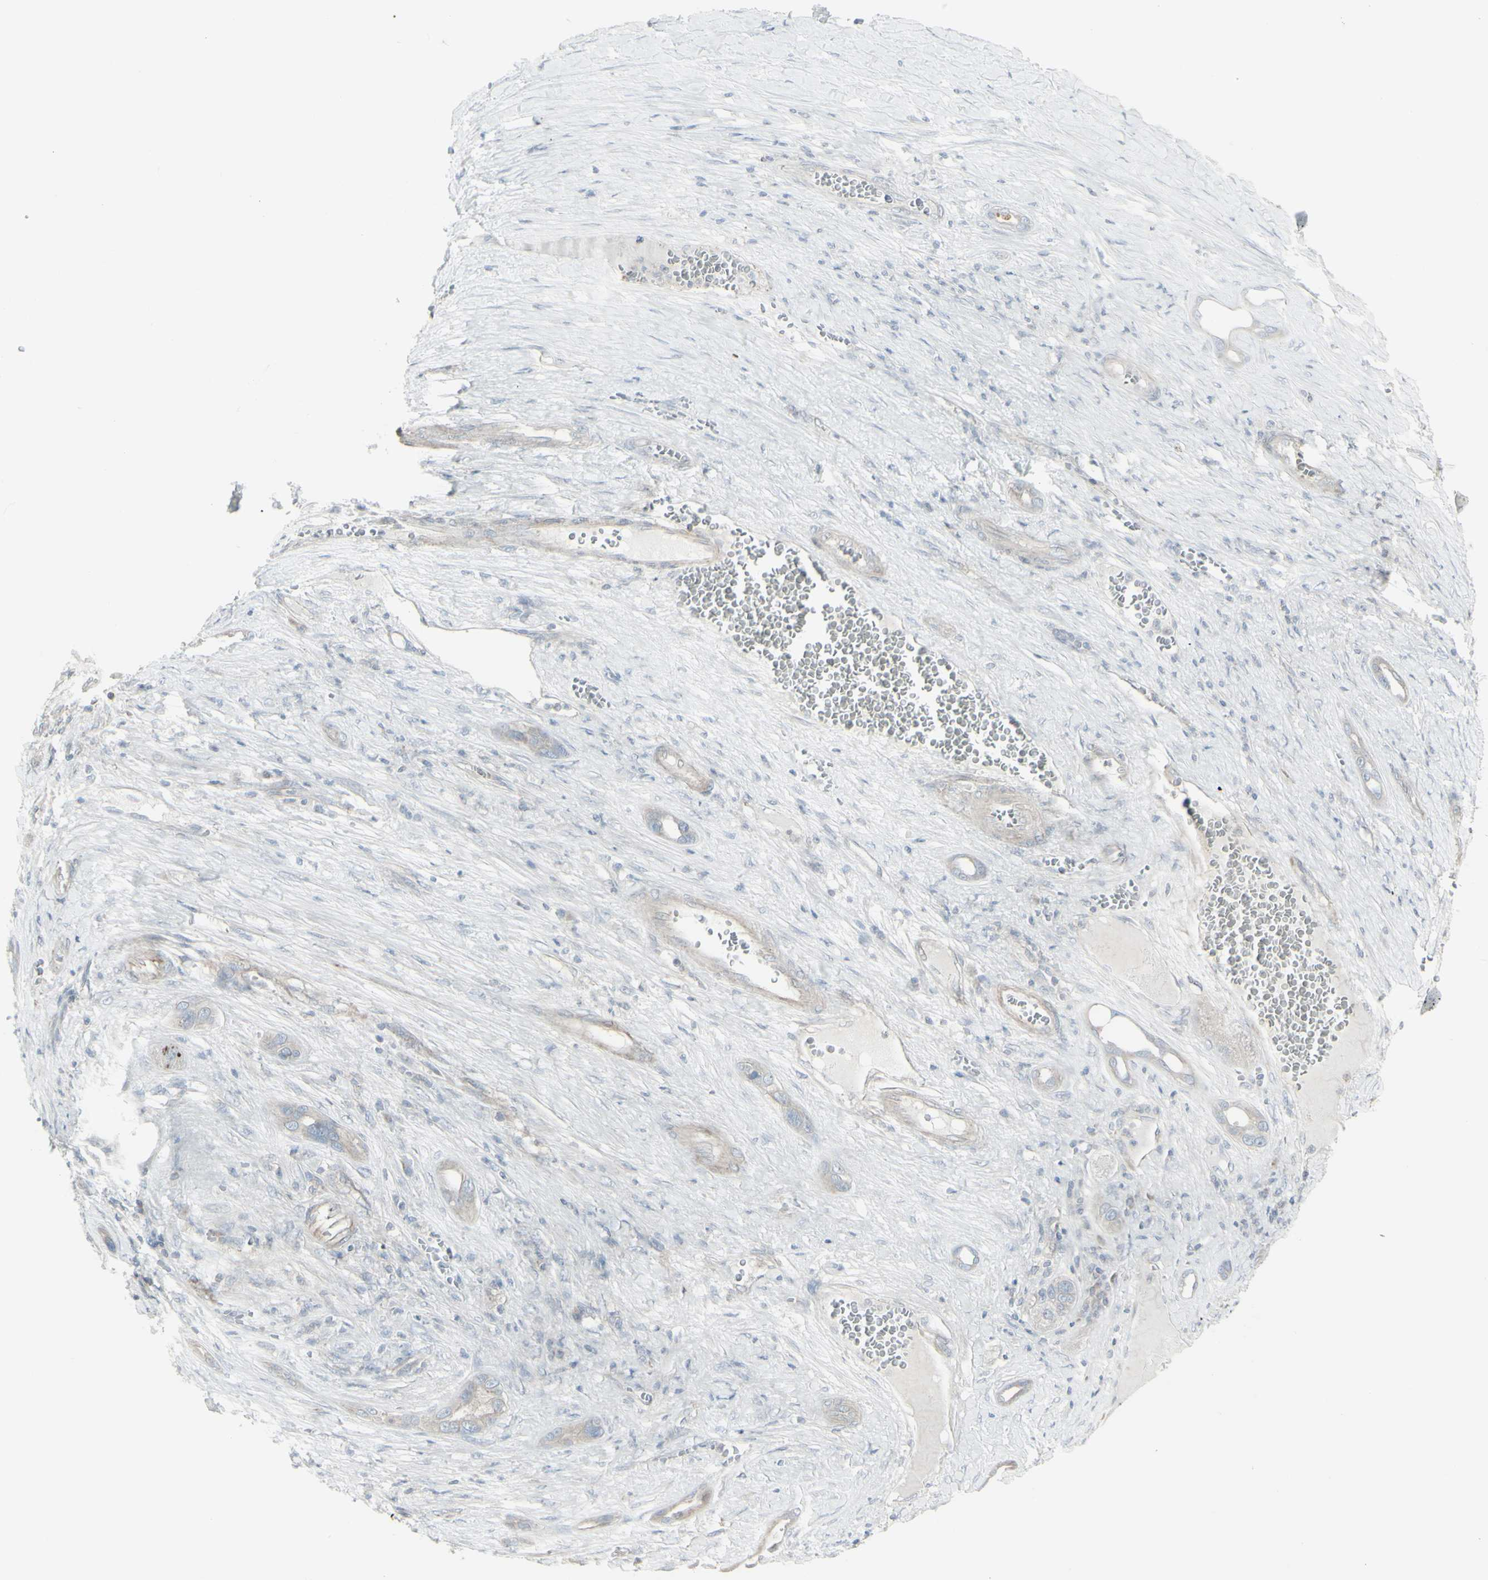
{"staining": {"intensity": "negative", "quantity": "none", "location": "none"}, "tissue": "liver cancer", "cell_type": "Tumor cells", "image_type": "cancer", "snomed": [{"axis": "morphology", "description": "Carcinoma, Hepatocellular, NOS"}, {"axis": "topography", "description": "Liver"}], "caption": "This is an immunohistochemistry (IHC) image of human liver cancer. There is no positivity in tumor cells.", "gene": "GALNT6", "patient": {"sex": "female", "age": 73}}